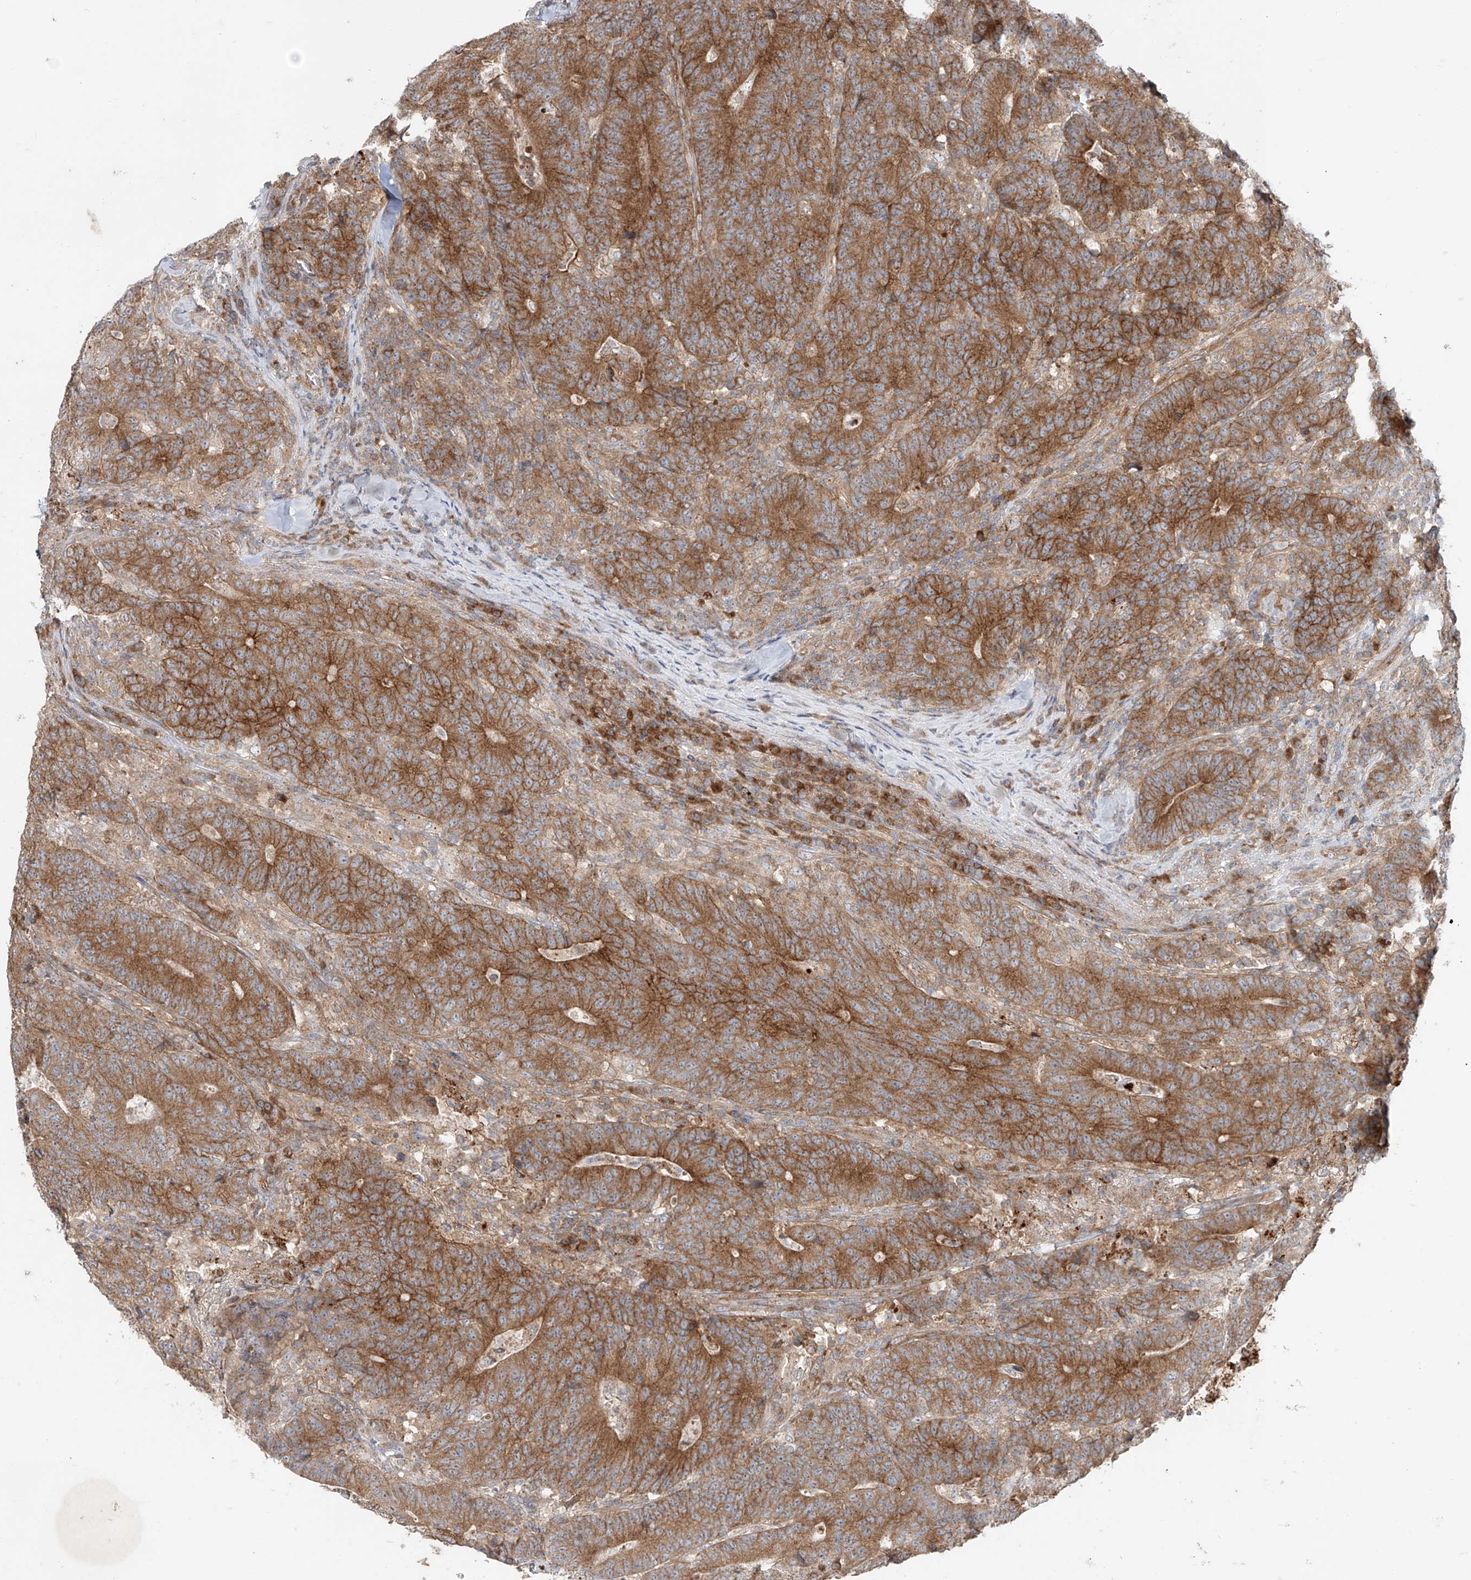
{"staining": {"intensity": "strong", "quantity": ">75%", "location": "cytoplasmic/membranous"}, "tissue": "colorectal cancer", "cell_type": "Tumor cells", "image_type": "cancer", "snomed": [{"axis": "morphology", "description": "Normal tissue, NOS"}, {"axis": "morphology", "description": "Adenocarcinoma, NOS"}, {"axis": "topography", "description": "Colon"}], "caption": "Human colorectal cancer (adenocarcinoma) stained with a brown dye displays strong cytoplasmic/membranous positive positivity in approximately >75% of tumor cells.", "gene": "TJAP1", "patient": {"sex": "female", "age": 75}}